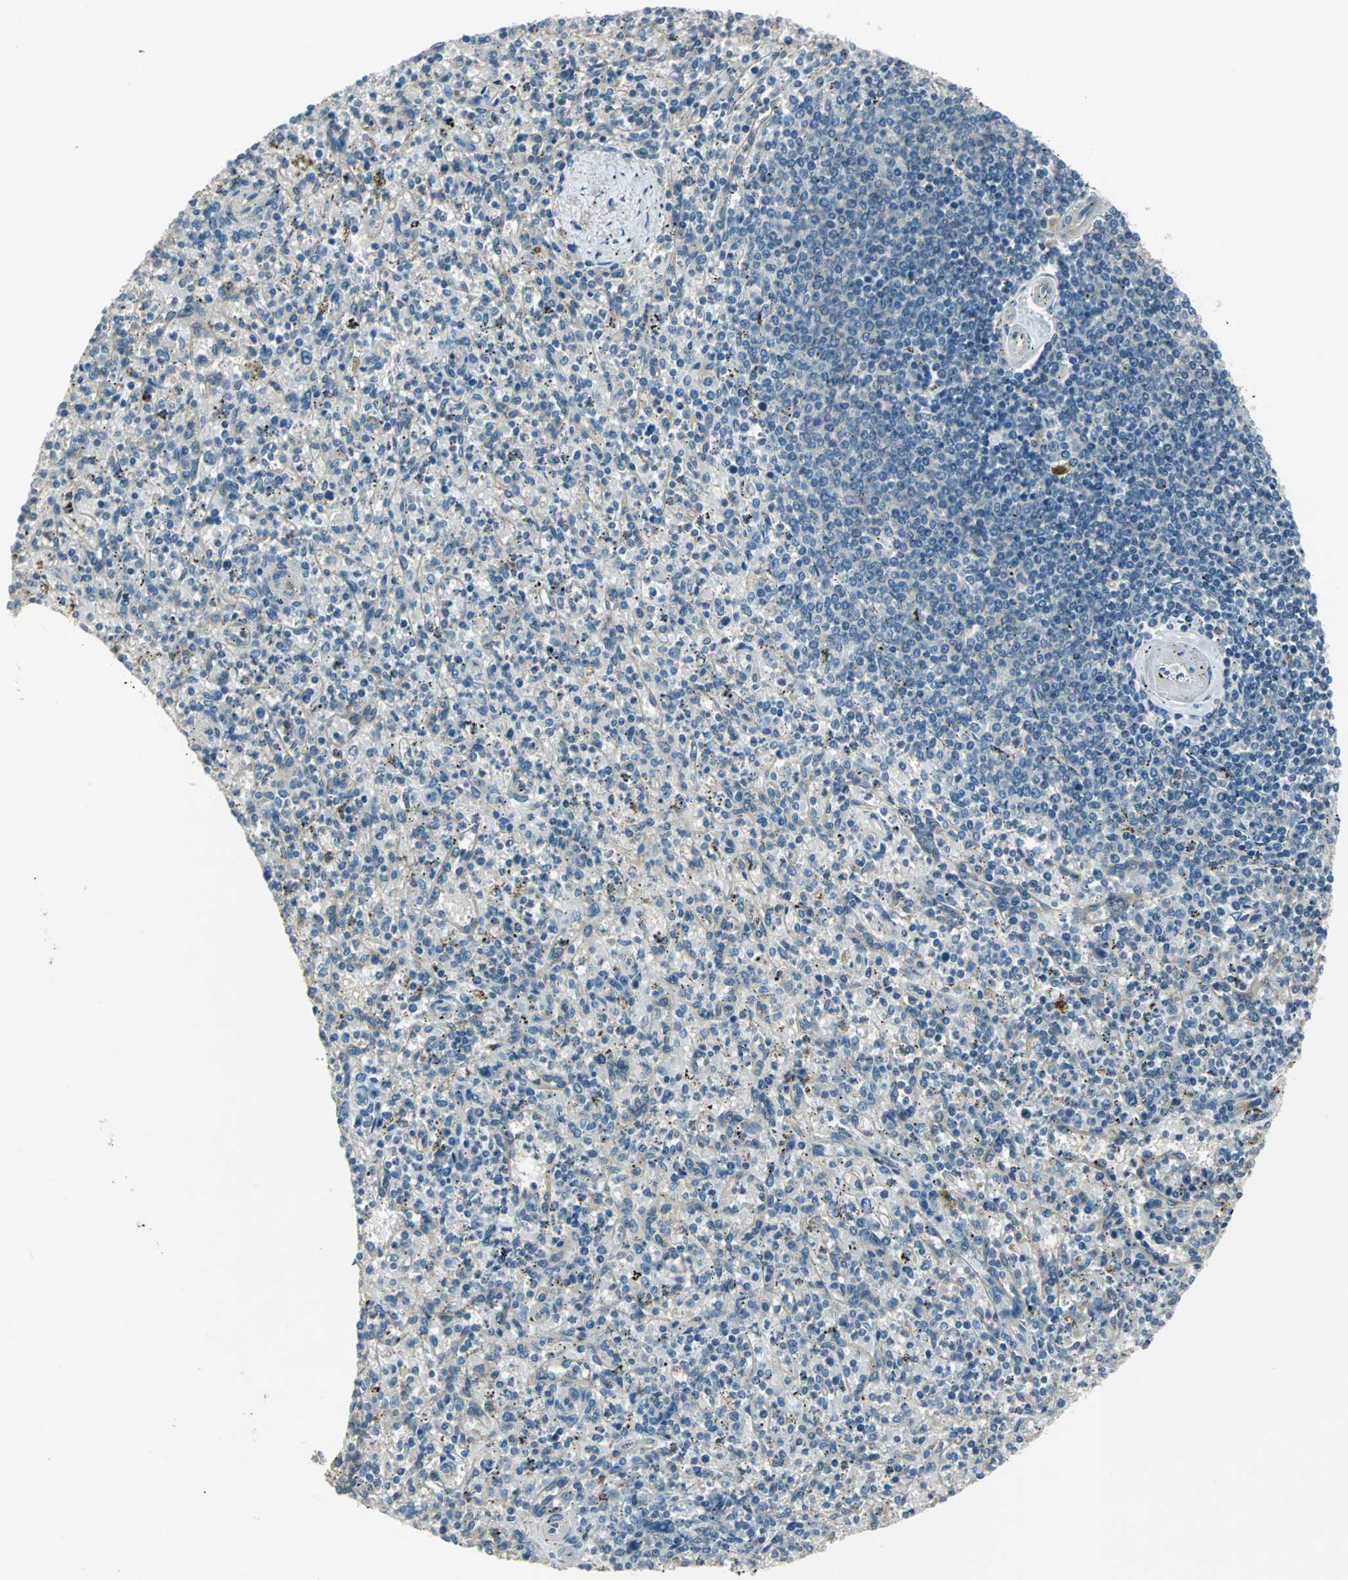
{"staining": {"intensity": "moderate", "quantity": "25%-75%", "location": "cytoplasmic/membranous"}, "tissue": "spleen", "cell_type": "Cells in red pulp", "image_type": "normal", "snomed": [{"axis": "morphology", "description": "Normal tissue, NOS"}, {"axis": "topography", "description": "Spleen"}], "caption": "Cells in red pulp demonstrate moderate cytoplasmic/membranous staining in about 25%-75% of cells in unremarkable spleen.", "gene": "PRKAA1", "patient": {"sex": "male", "age": 72}}